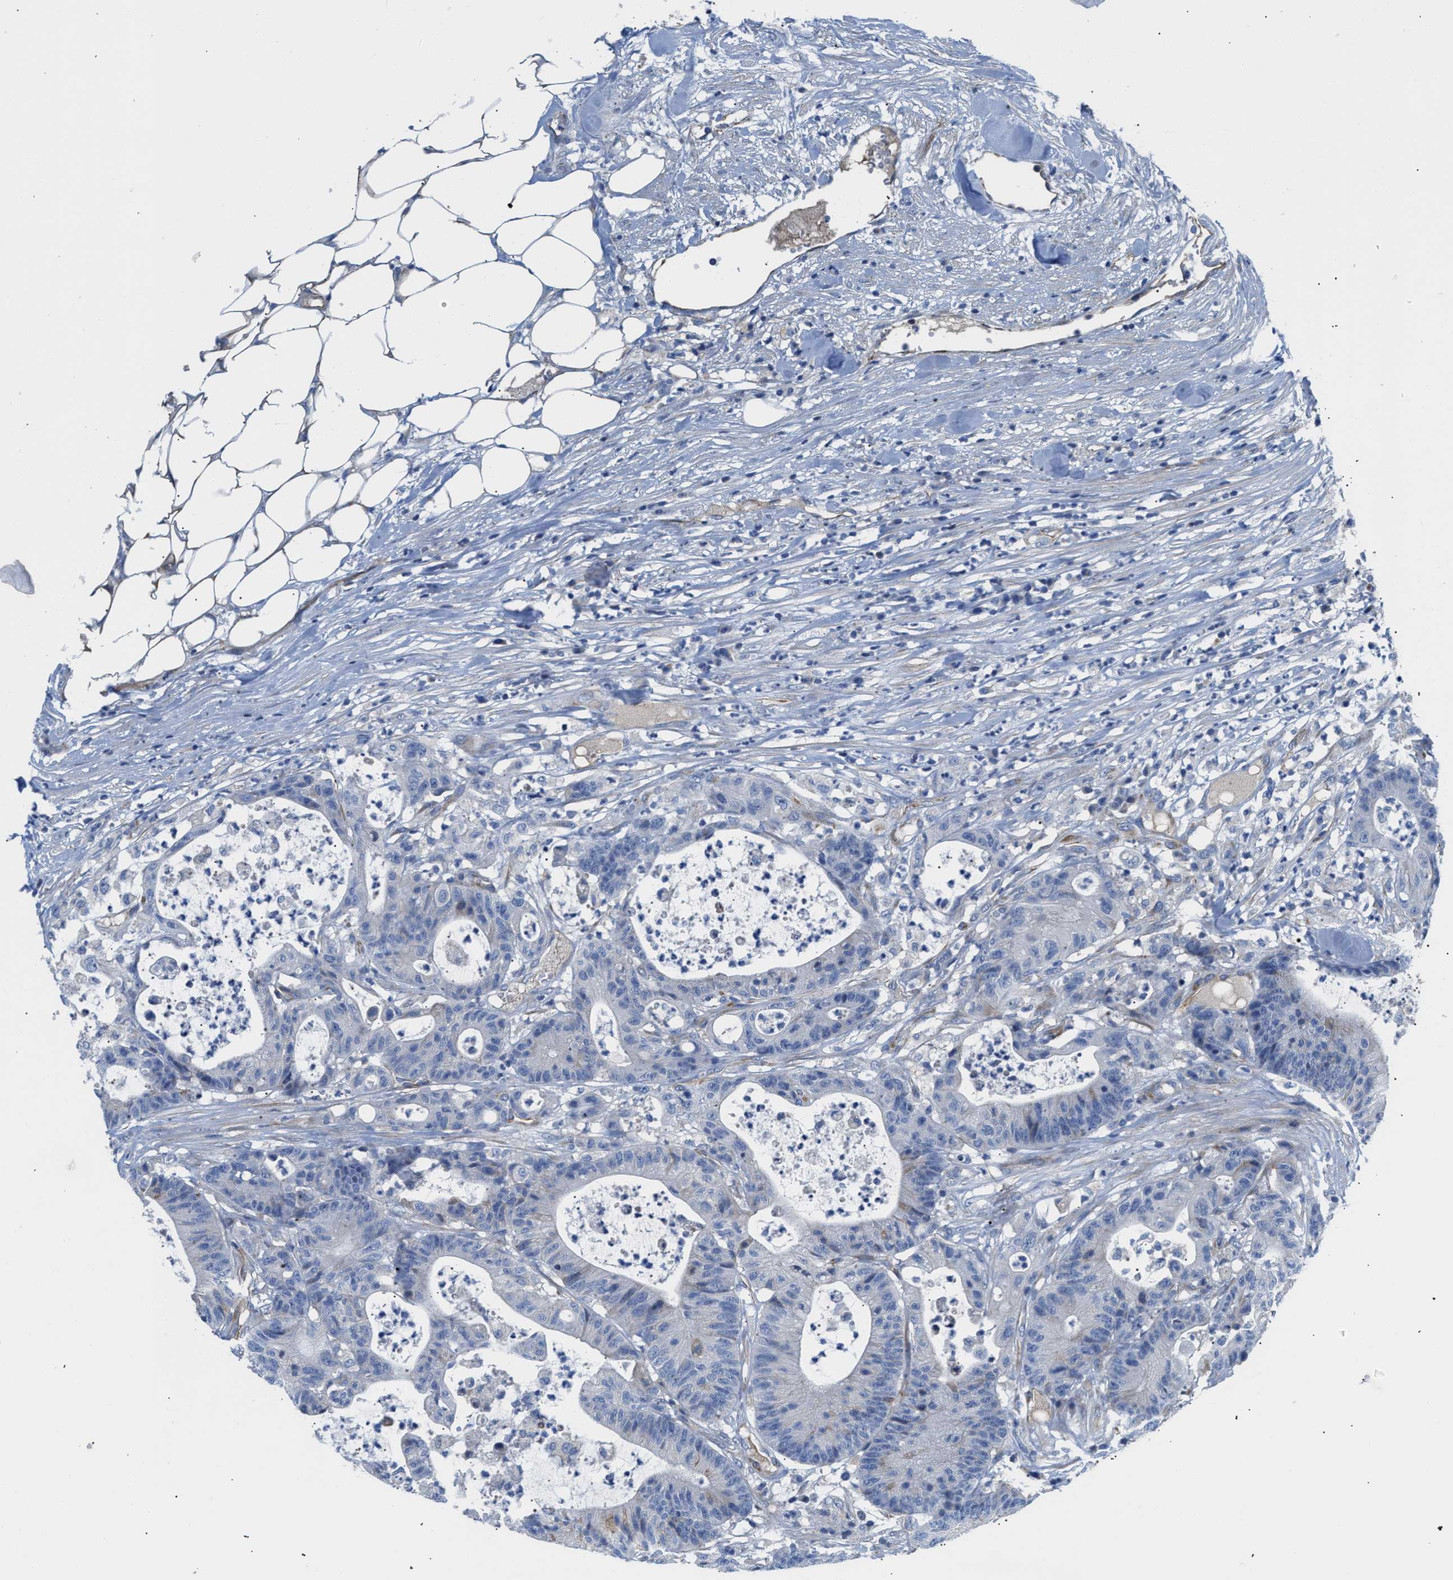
{"staining": {"intensity": "negative", "quantity": "none", "location": "none"}, "tissue": "colorectal cancer", "cell_type": "Tumor cells", "image_type": "cancer", "snomed": [{"axis": "morphology", "description": "Adenocarcinoma, NOS"}, {"axis": "topography", "description": "Colon"}], "caption": "Tumor cells show no significant protein staining in colorectal cancer (adenocarcinoma).", "gene": "TFPI", "patient": {"sex": "female", "age": 84}}